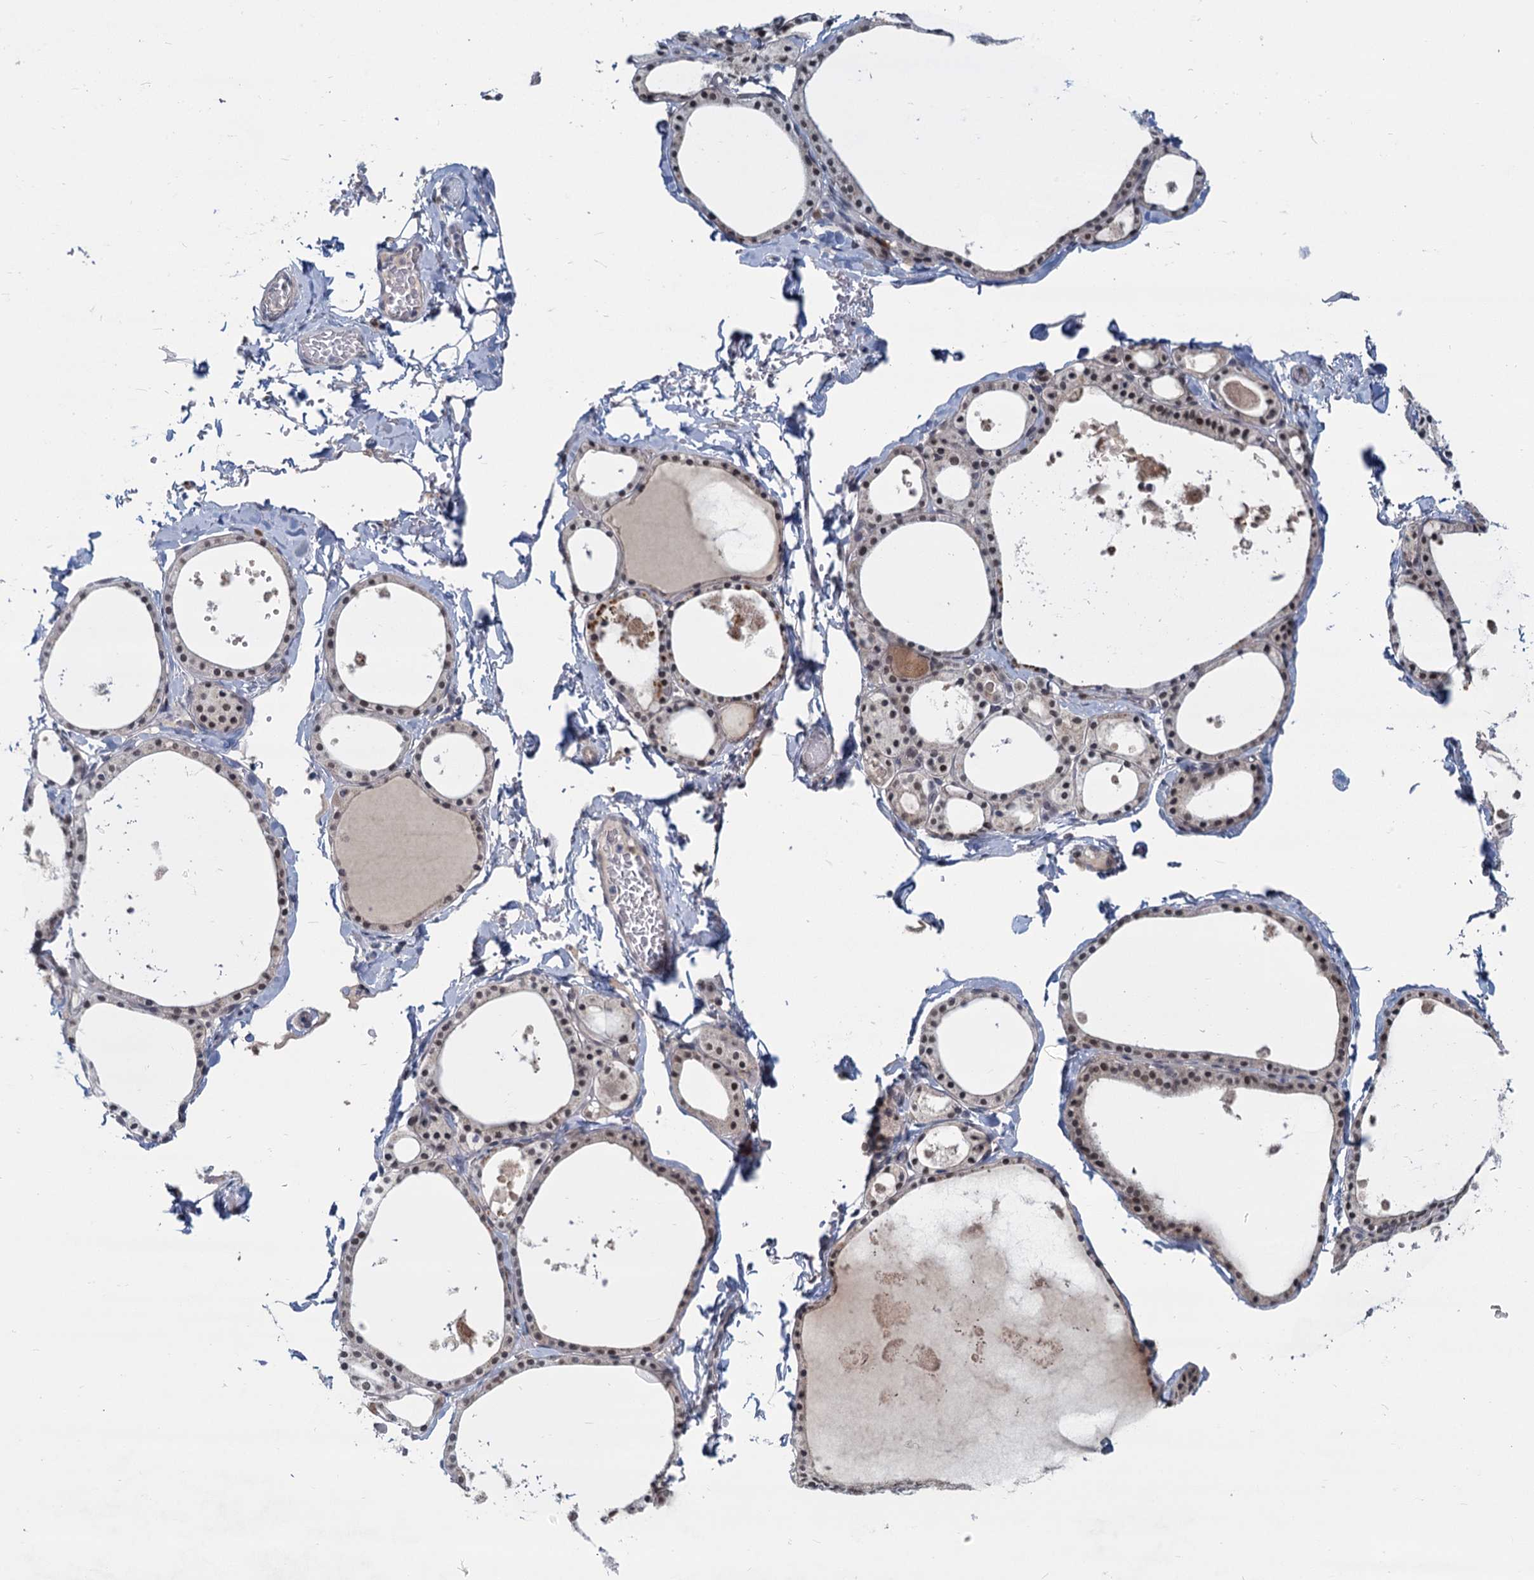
{"staining": {"intensity": "weak", "quantity": "<25%", "location": "nuclear"}, "tissue": "thyroid gland", "cell_type": "Glandular cells", "image_type": "normal", "snomed": [{"axis": "morphology", "description": "Normal tissue, NOS"}, {"axis": "topography", "description": "Thyroid gland"}], "caption": "Glandular cells show no significant protein expression in benign thyroid gland. The staining was performed using DAB (3,3'-diaminobenzidine) to visualize the protein expression in brown, while the nuclei were stained in blue with hematoxylin (Magnification: 20x).", "gene": "STAP1", "patient": {"sex": "male", "age": 56}}